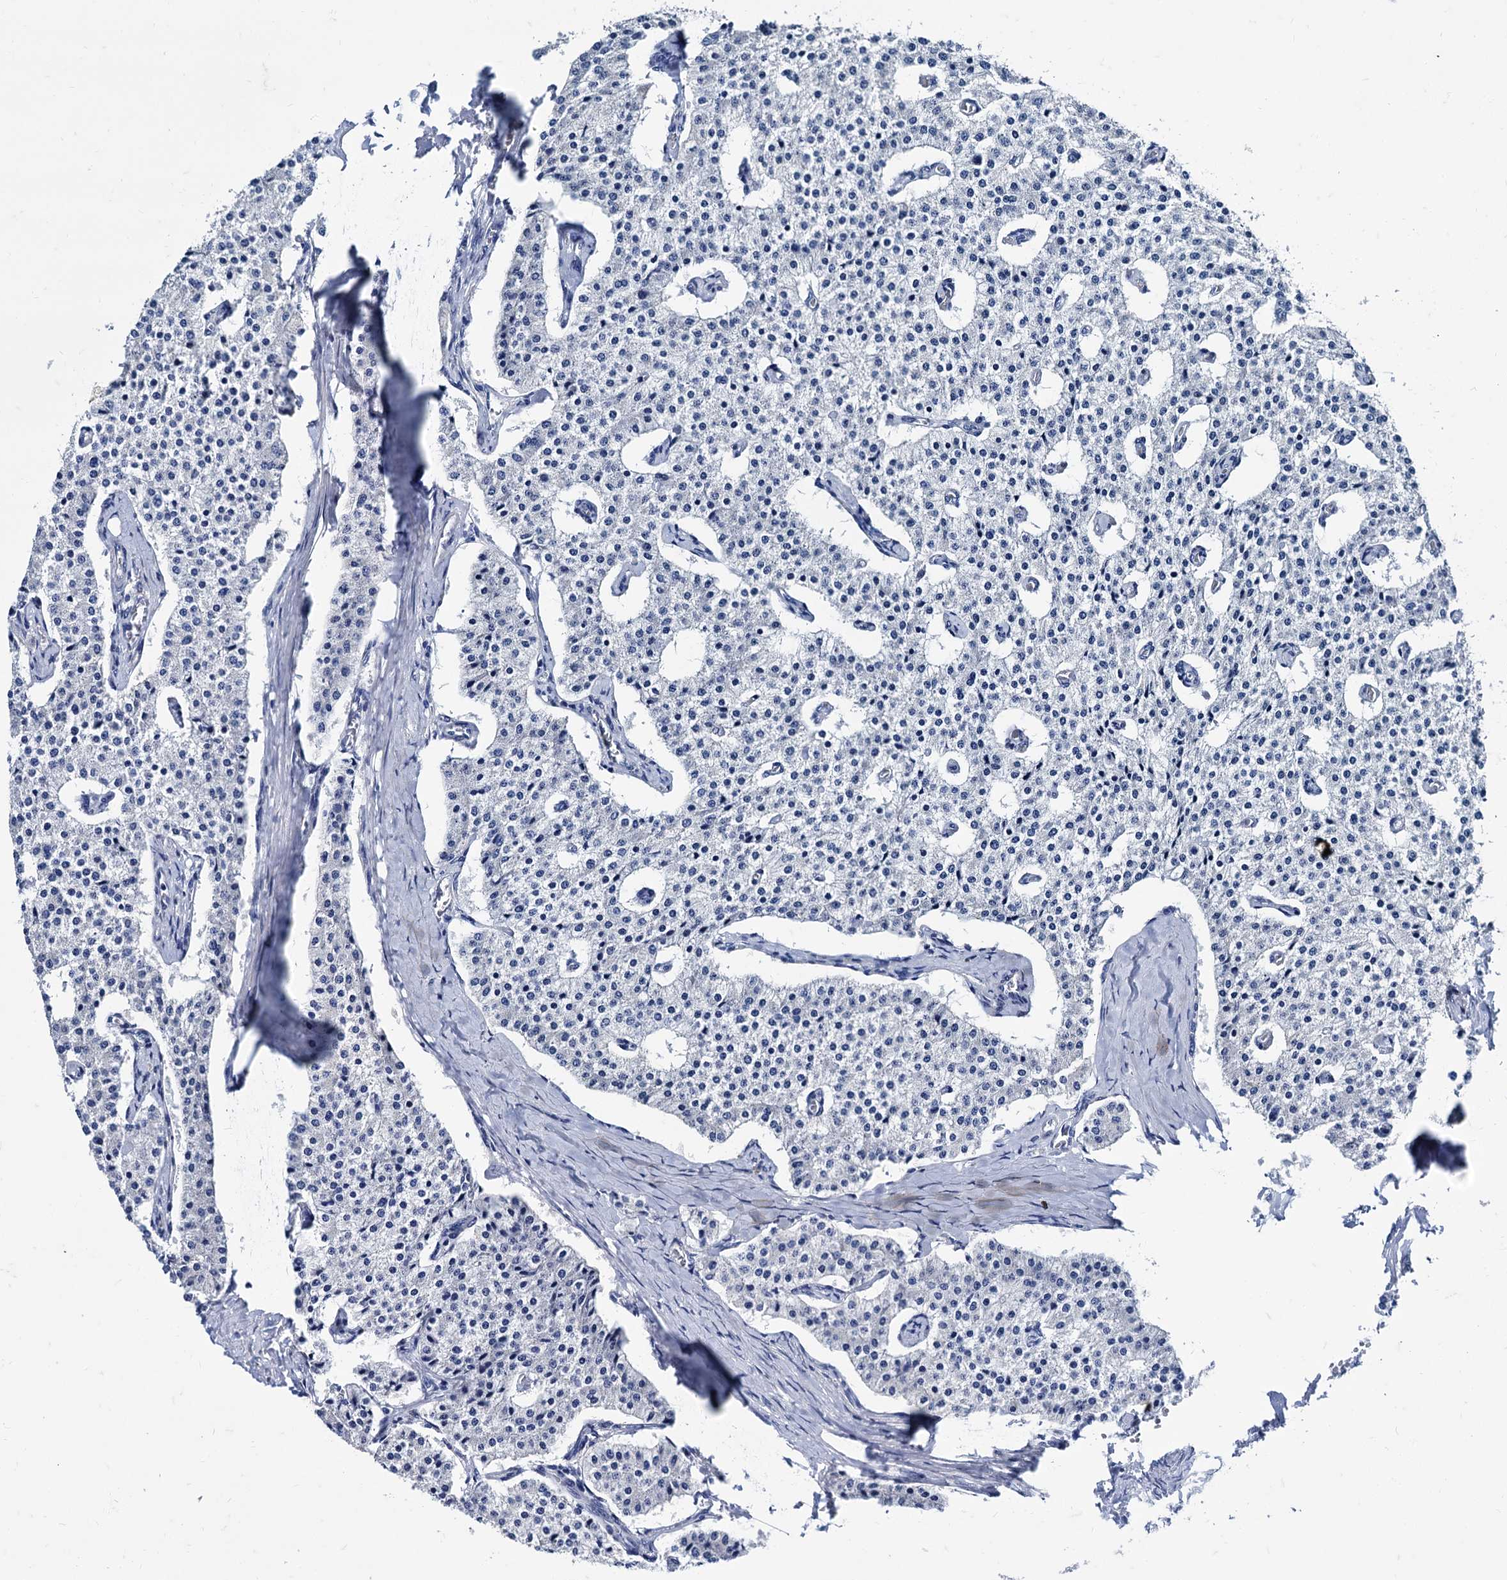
{"staining": {"intensity": "negative", "quantity": "none", "location": "none"}, "tissue": "carcinoid", "cell_type": "Tumor cells", "image_type": "cancer", "snomed": [{"axis": "morphology", "description": "Carcinoid, malignant, NOS"}, {"axis": "topography", "description": "Colon"}], "caption": "Photomicrograph shows no protein positivity in tumor cells of carcinoid tissue.", "gene": "FOXR2", "patient": {"sex": "female", "age": 52}}